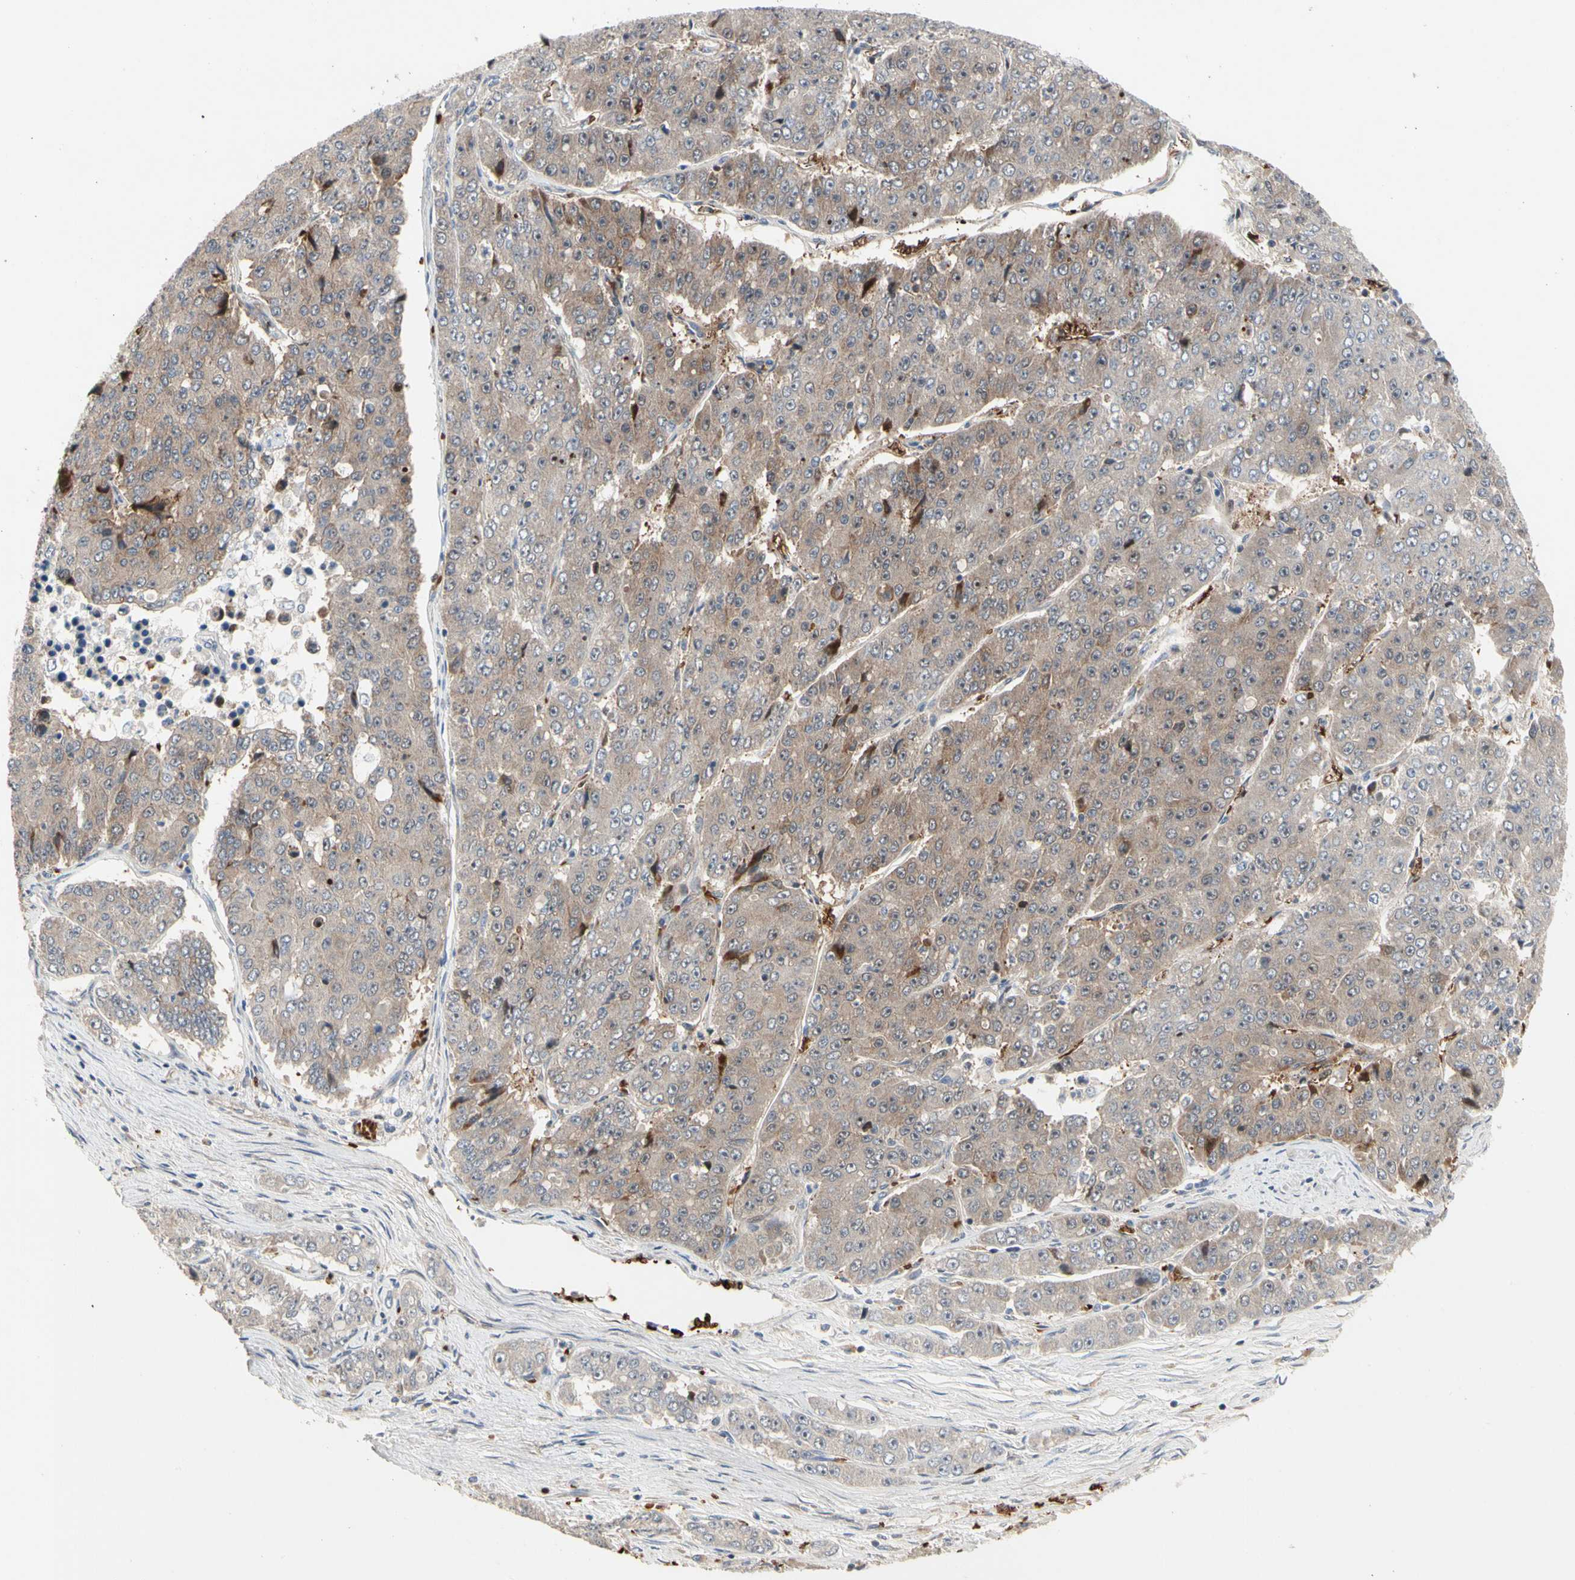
{"staining": {"intensity": "weak", "quantity": ">75%", "location": "cytoplasmic/membranous"}, "tissue": "pancreatic cancer", "cell_type": "Tumor cells", "image_type": "cancer", "snomed": [{"axis": "morphology", "description": "Adenocarcinoma, NOS"}, {"axis": "topography", "description": "Pancreas"}], "caption": "Immunohistochemistry (IHC) image of neoplastic tissue: adenocarcinoma (pancreatic) stained using immunohistochemistry (IHC) shows low levels of weak protein expression localized specifically in the cytoplasmic/membranous of tumor cells, appearing as a cytoplasmic/membranous brown color.", "gene": "HMGCR", "patient": {"sex": "male", "age": 50}}